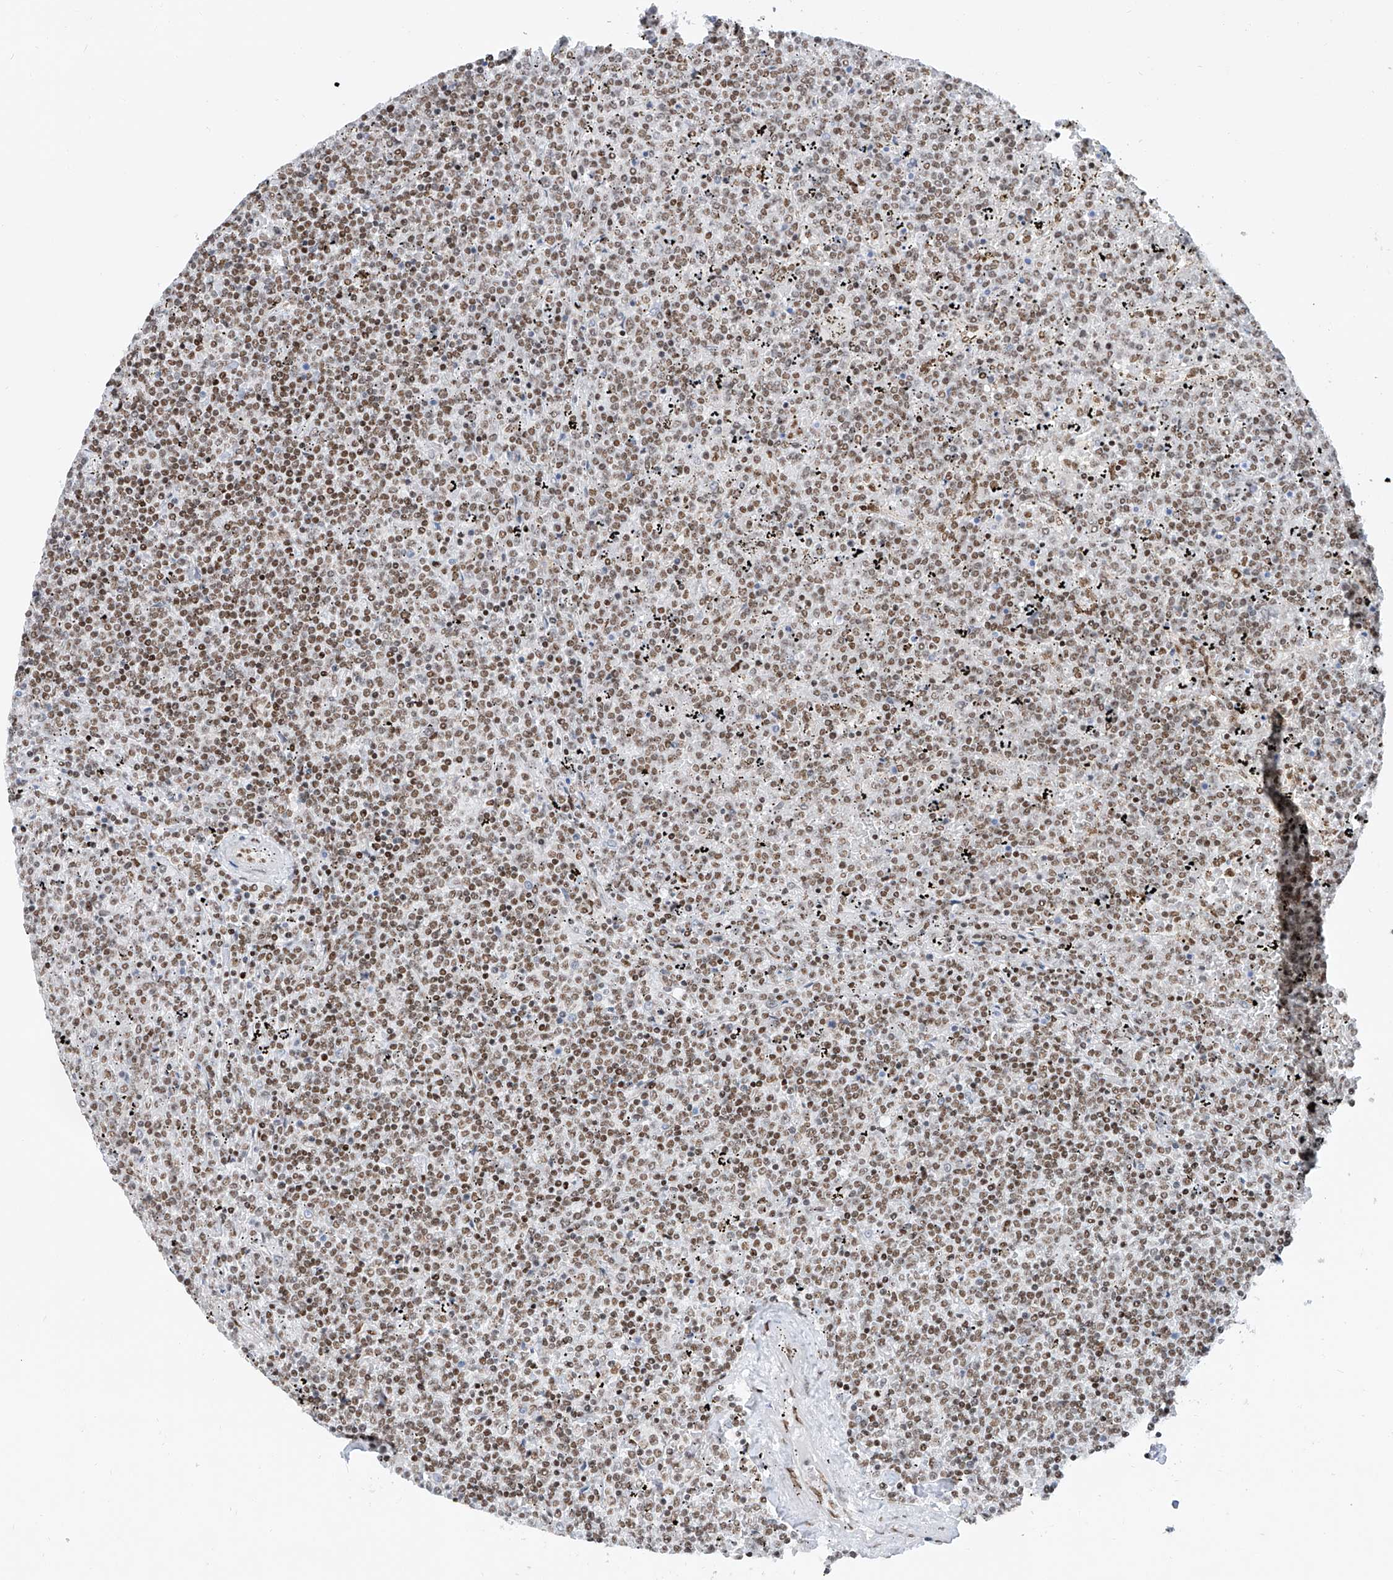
{"staining": {"intensity": "moderate", "quantity": ">75%", "location": "nuclear"}, "tissue": "lymphoma", "cell_type": "Tumor cells", "image_type": "cancer", "snomed": [{"axis": "morphology", "description": "Malignant lymphoma, non-Hodgkin's type, Low grade"}, {"axis": "topography", "description": "Spleen"}], "caption": "DAB (3,3'-diaminobenzidine) immunohistochemical staining of human lymphoma shows moderate nuclear protein expression in about >75% of tumor cells.", "gene": "TAF4", "patient": {"sex": "female", "age": 19}}